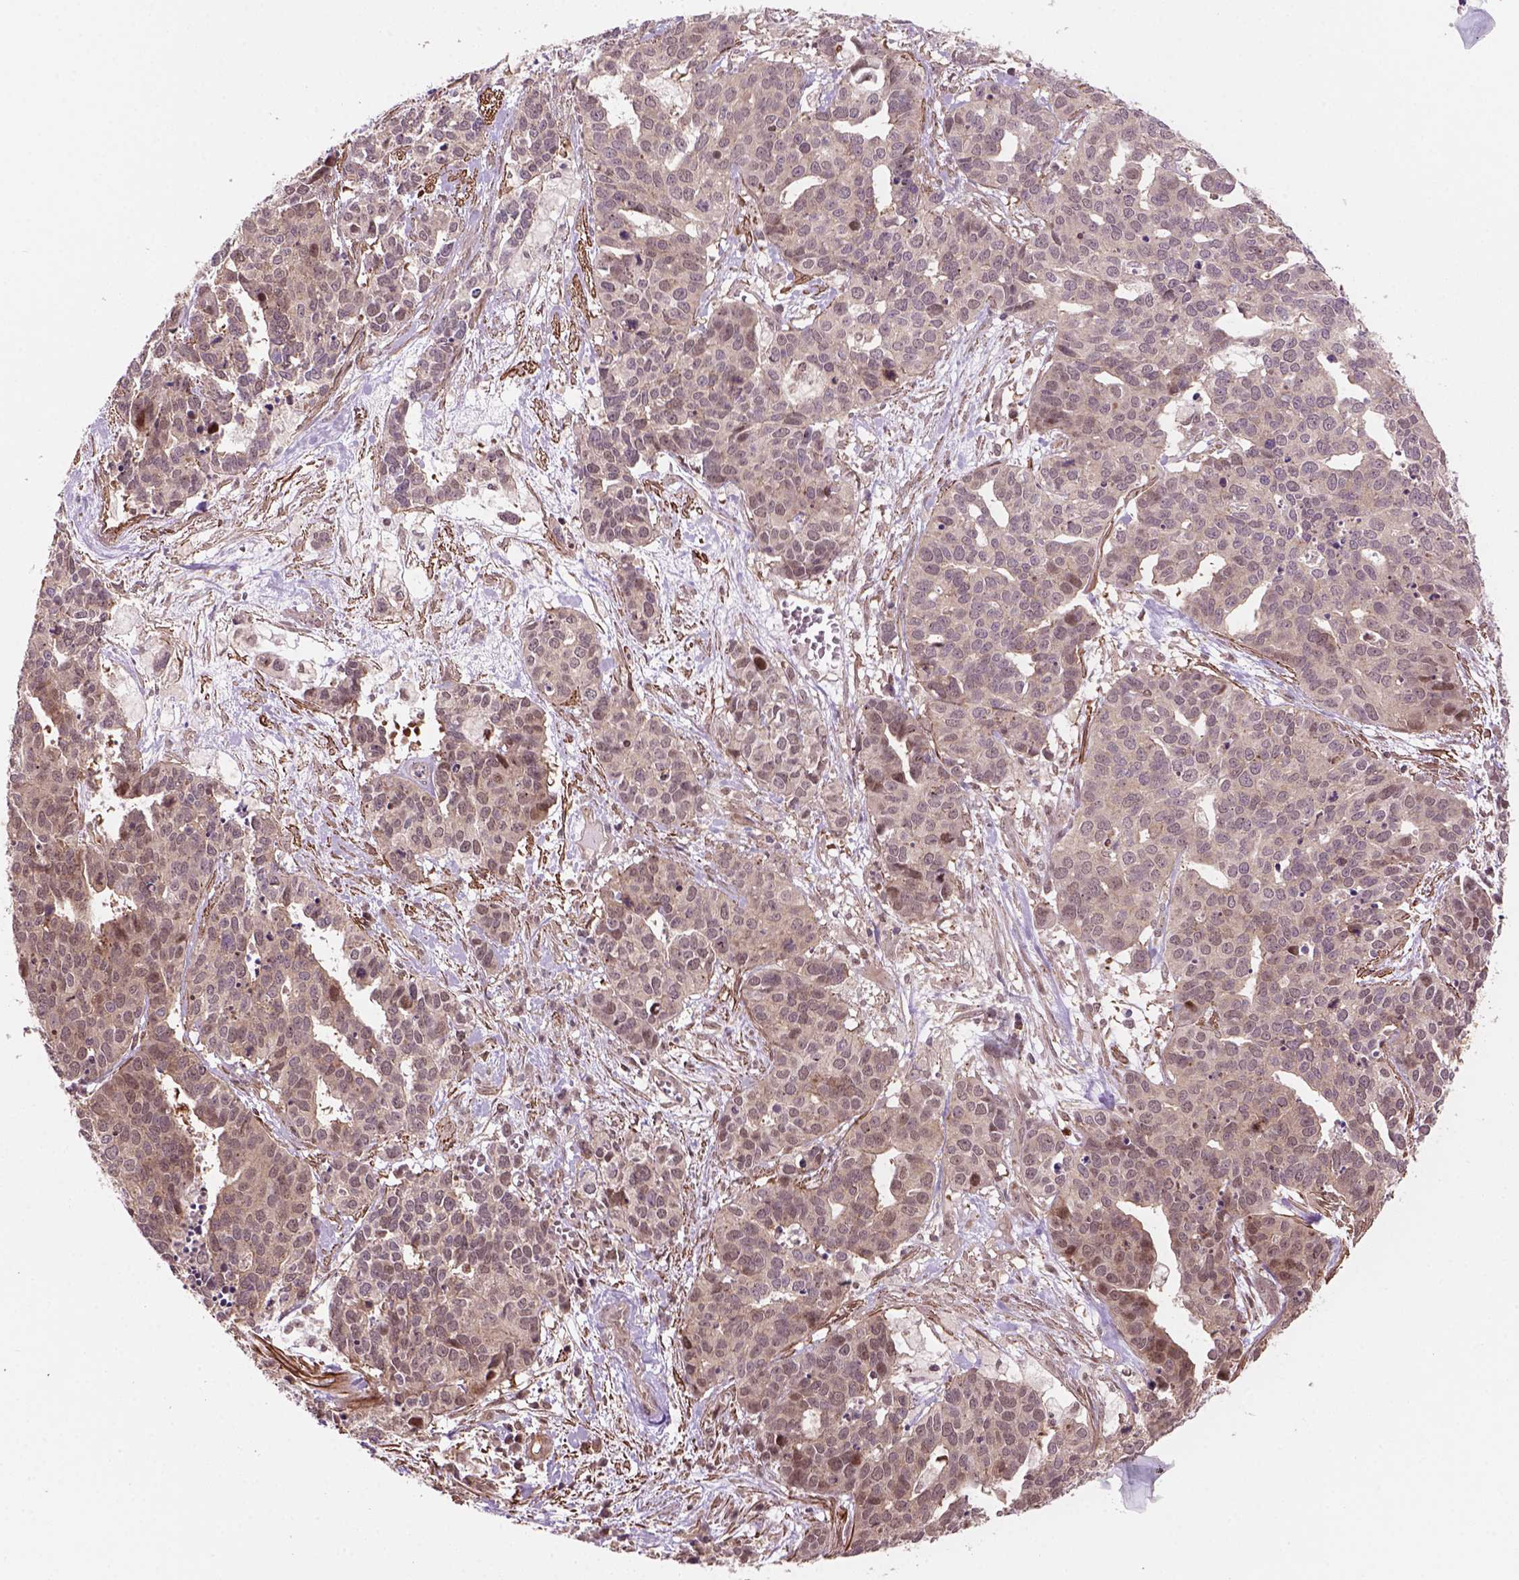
{"staining": {"intensity": "weak", "quantity": ">75%", "location": "cytoplasmic/membranous,nuclear"}, "tissue": "ovarian cancer", "cell_type": "Tumor cells", "image_type": "cancer", "snomed": [{"axis": "morphology", "description": "Carcinoma, endometroid"}, {"axis": "topography", "description": "Ovary"}], "caption": "Weak cytoplasmic/membranous and nuclear protein staining is present in about >75% of tumor cells in endometroid carcinoma (ovarian).", "gene": "PSMD11", "patient": {"sex": "female", "age": 65}}